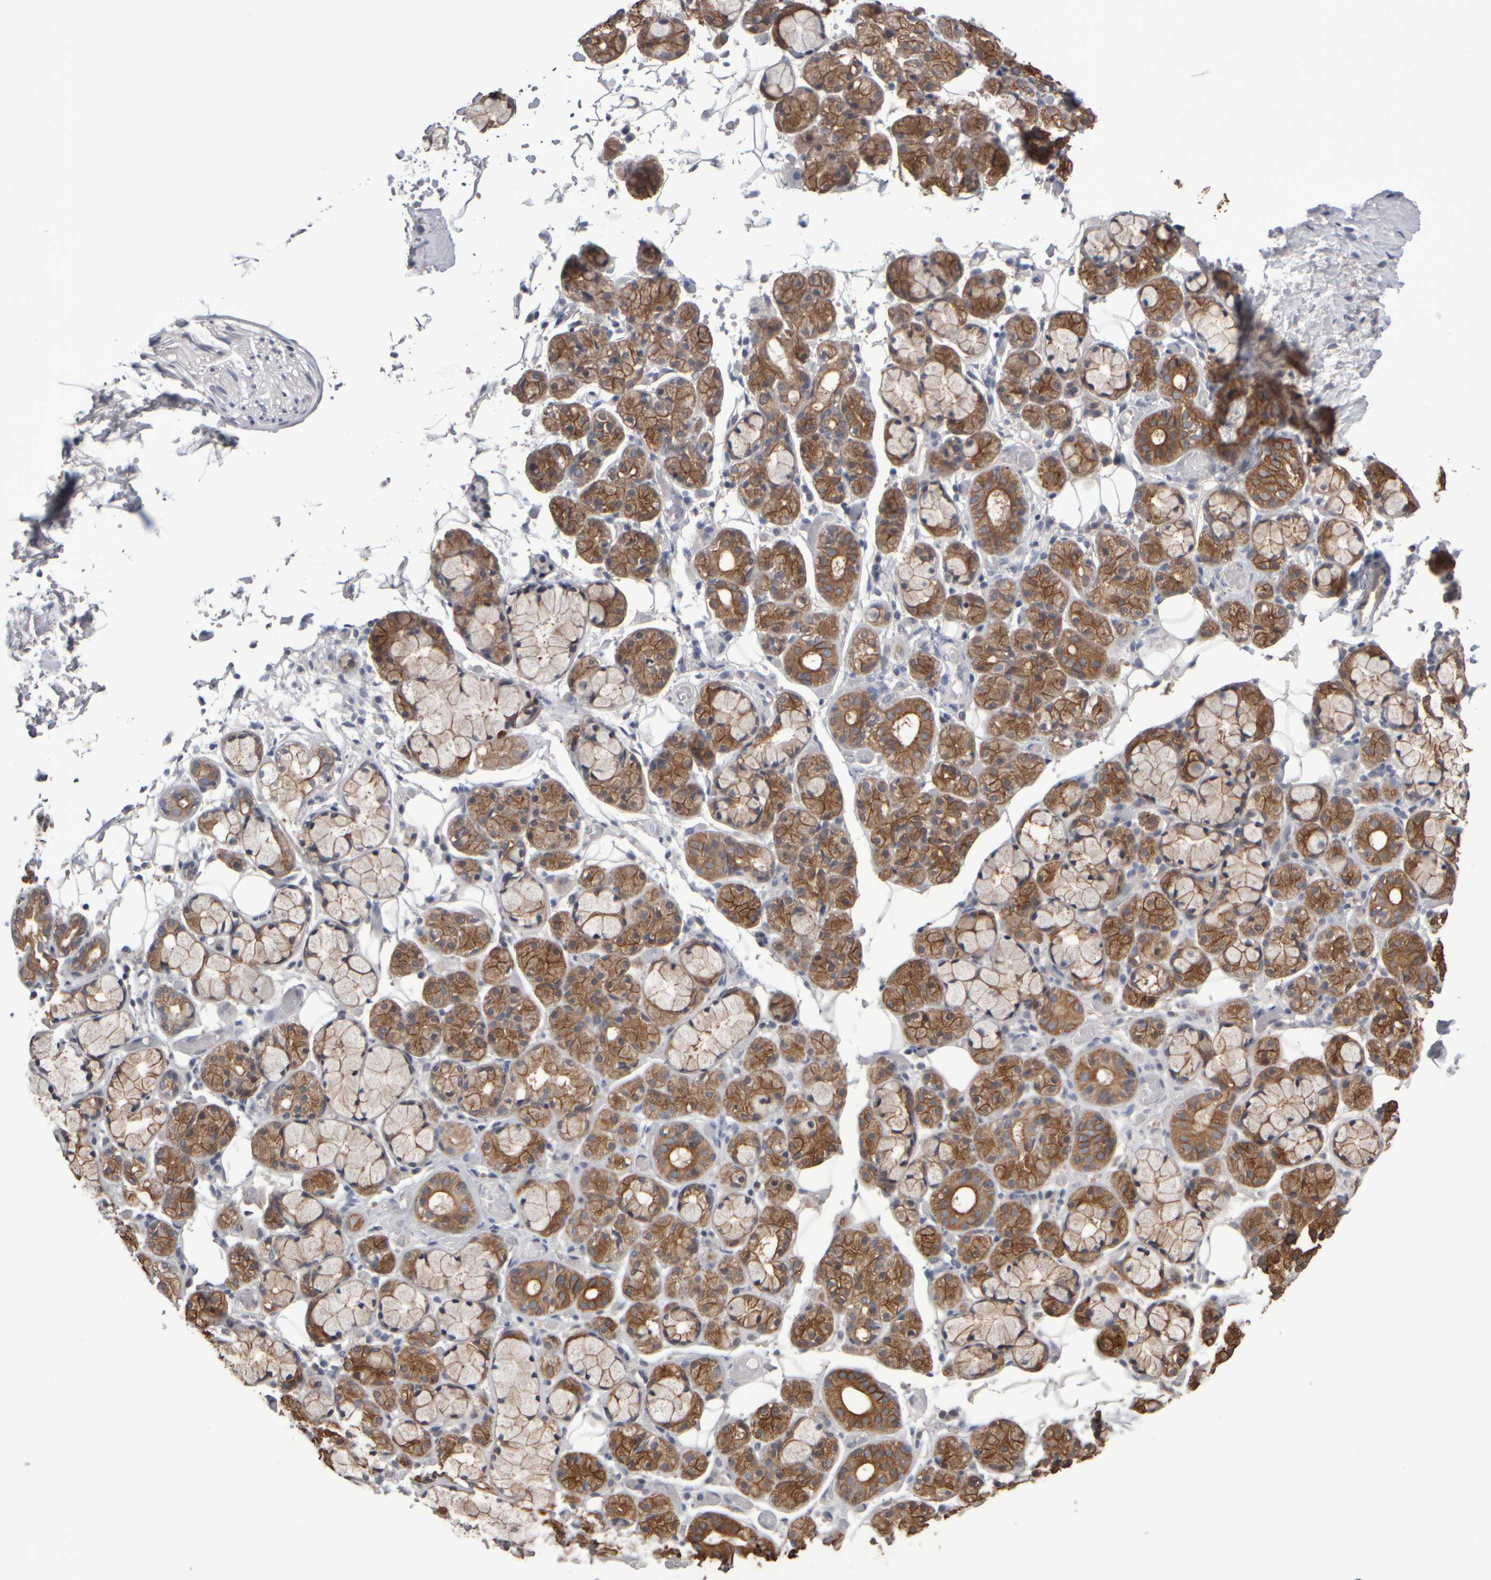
{"staining": {"intensity": "moderate", "quantity": ">75%", "location": "cytoplasmic/membranous"}, "tissue": "salivary gland", "cell_type": "Glandular cells", "image_type": "normal", "snomed": [{"axis": "morphology", "description": "Normal tissue, NOS"}, {"axis": "topography", "description": "Salivary gland"}], "caption": "Immunohistochemistry (IHC) micrograph of benign salivary gland stained for a protein (brown), which demonstrates medium levels of moderate cytoplasmic/membranous staining in approximately >75% of glandular cells.", "gene": "EPHX2", "patient": {"sex": "male", "age": 63}}